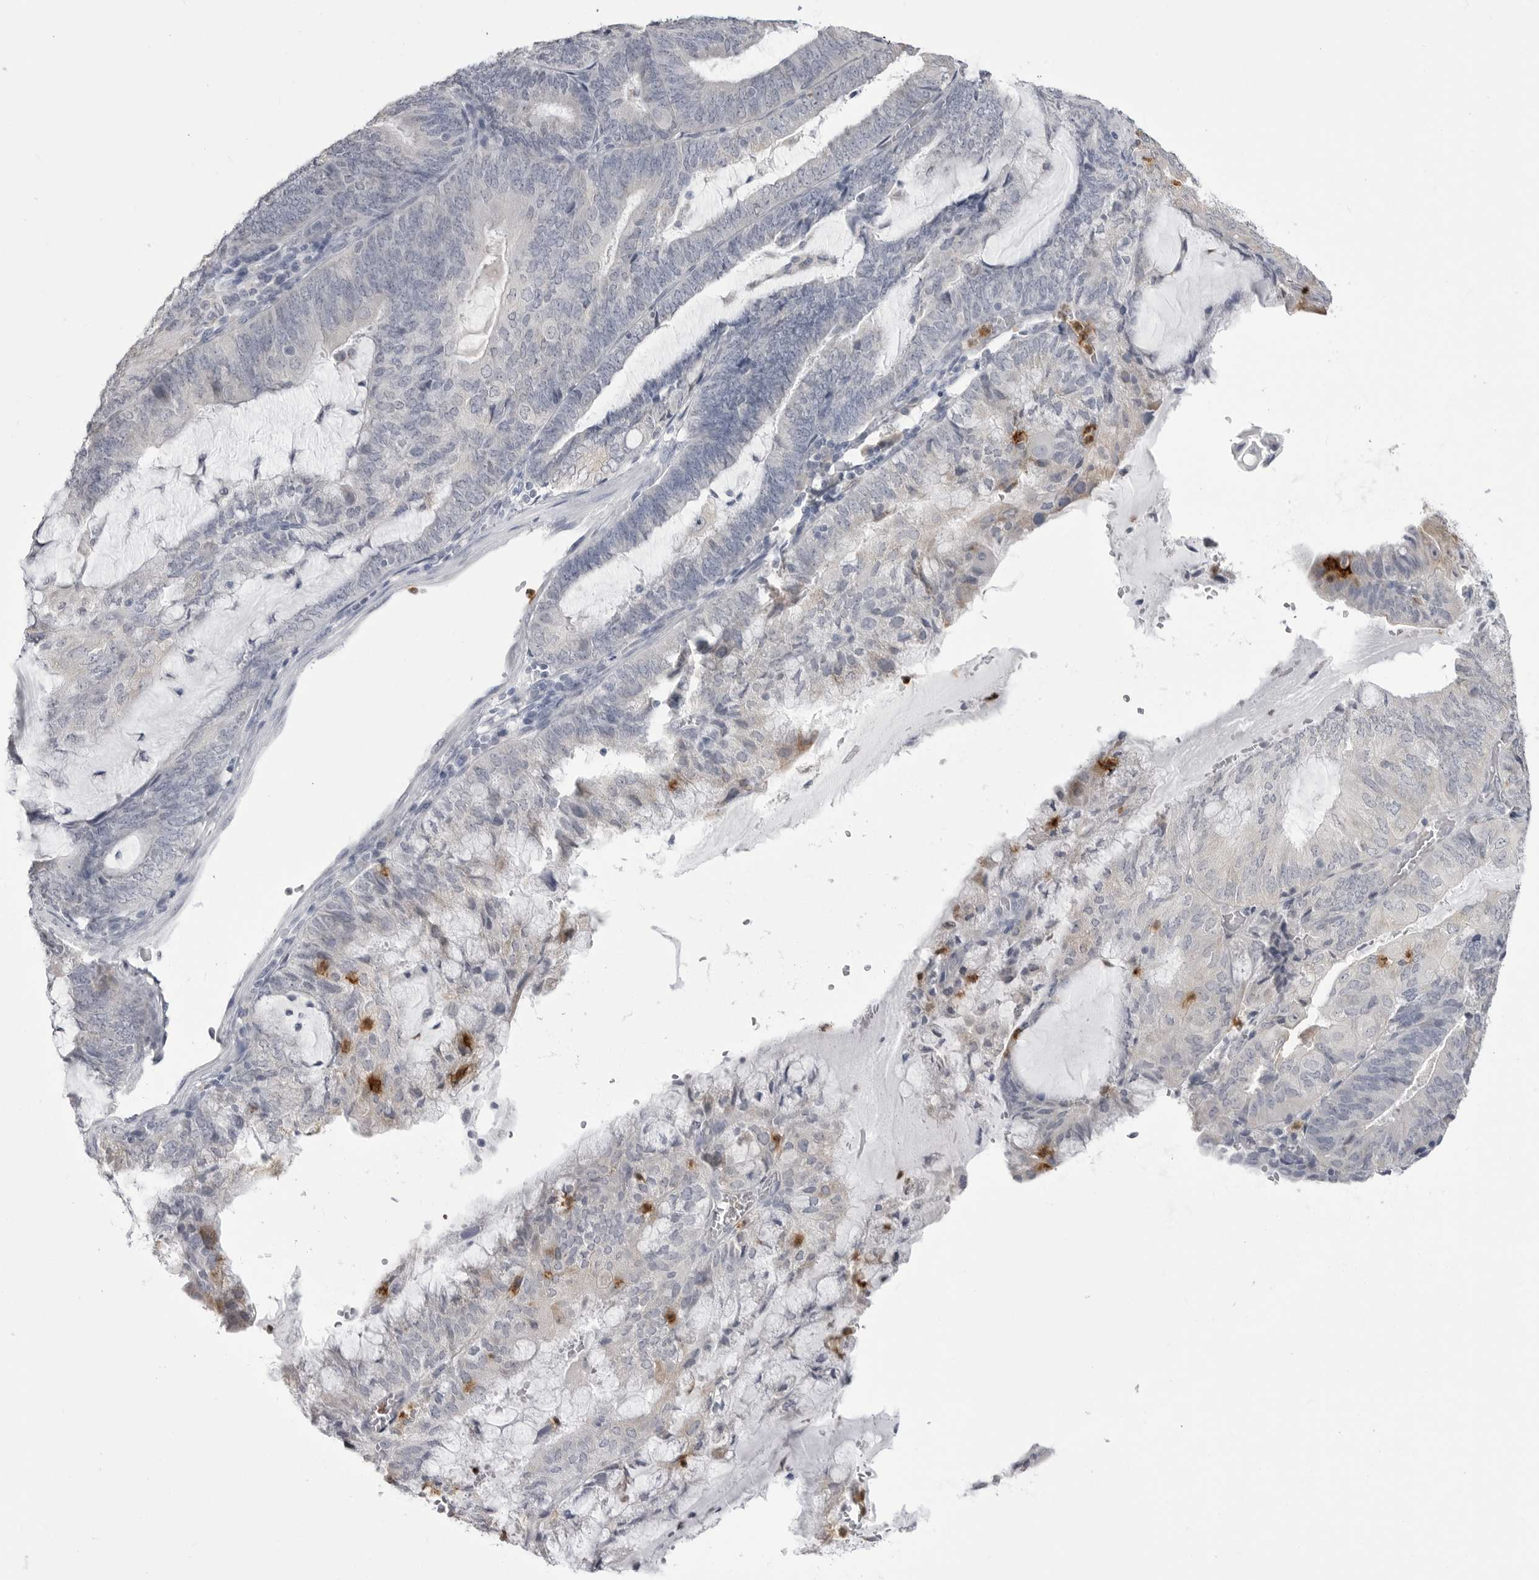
{"staining": {"intensity": "negative", "quantity": "none", "location": "none"}, "tissue": "endometrial cancer", "cell_type": "Tumor cells", "image_type": "cancer", "snomed": [{"axis": "morphology", "description": "Adenocarcinoma, NOS"}, {"axis": "topography", "description": "Endometrium"}], "caption": "There is no significant staining in tumor cells of endometrial cancer.", "gene": "STAP2", "patient": {"sex": "female", "age": 81}}